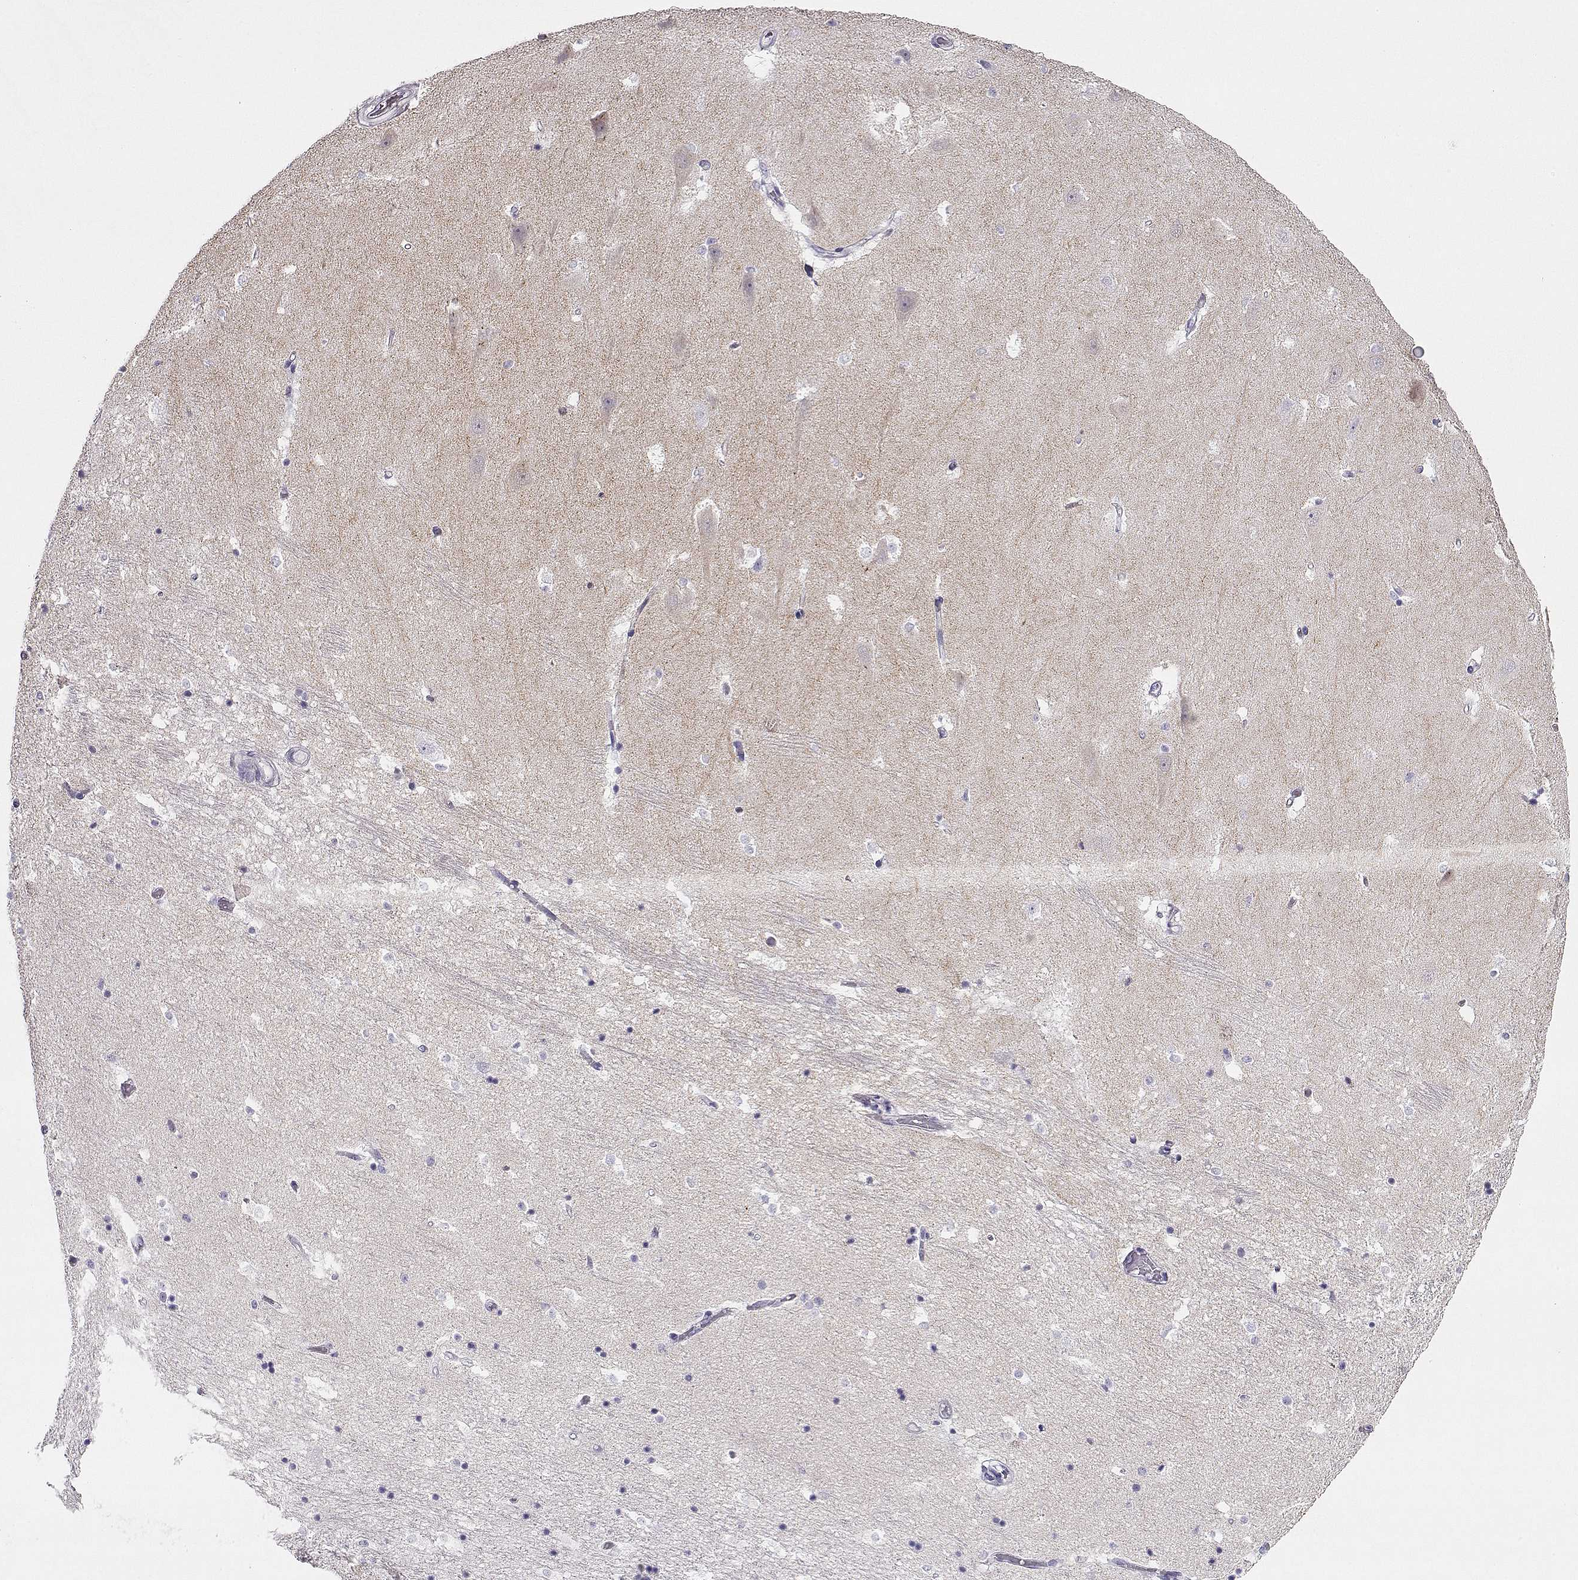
{"staining": {"intensity": "negative", "quantity": "none", "location": "none"}, "tissue": "hippocampus", "cell_type": "Glial cells", "image_type": "normal", "snomed": [{"axis": "morphology", "description": "Normal tissue, NOS"}, {"axis": "topography", "description": "Hippocampus"}], "caption": "IHC image of normal hippocampus: human hippocampus stained with DAB demonstrates no significant protein positivity in glial cells. Brightfield microscopy of immunohistochemistry (IHC) stained with DAB (brown) and hematoxylin (blue), captured at high magnification.", "gene": "ACTN2", "patient": {"sex": "male", "age": 44}}